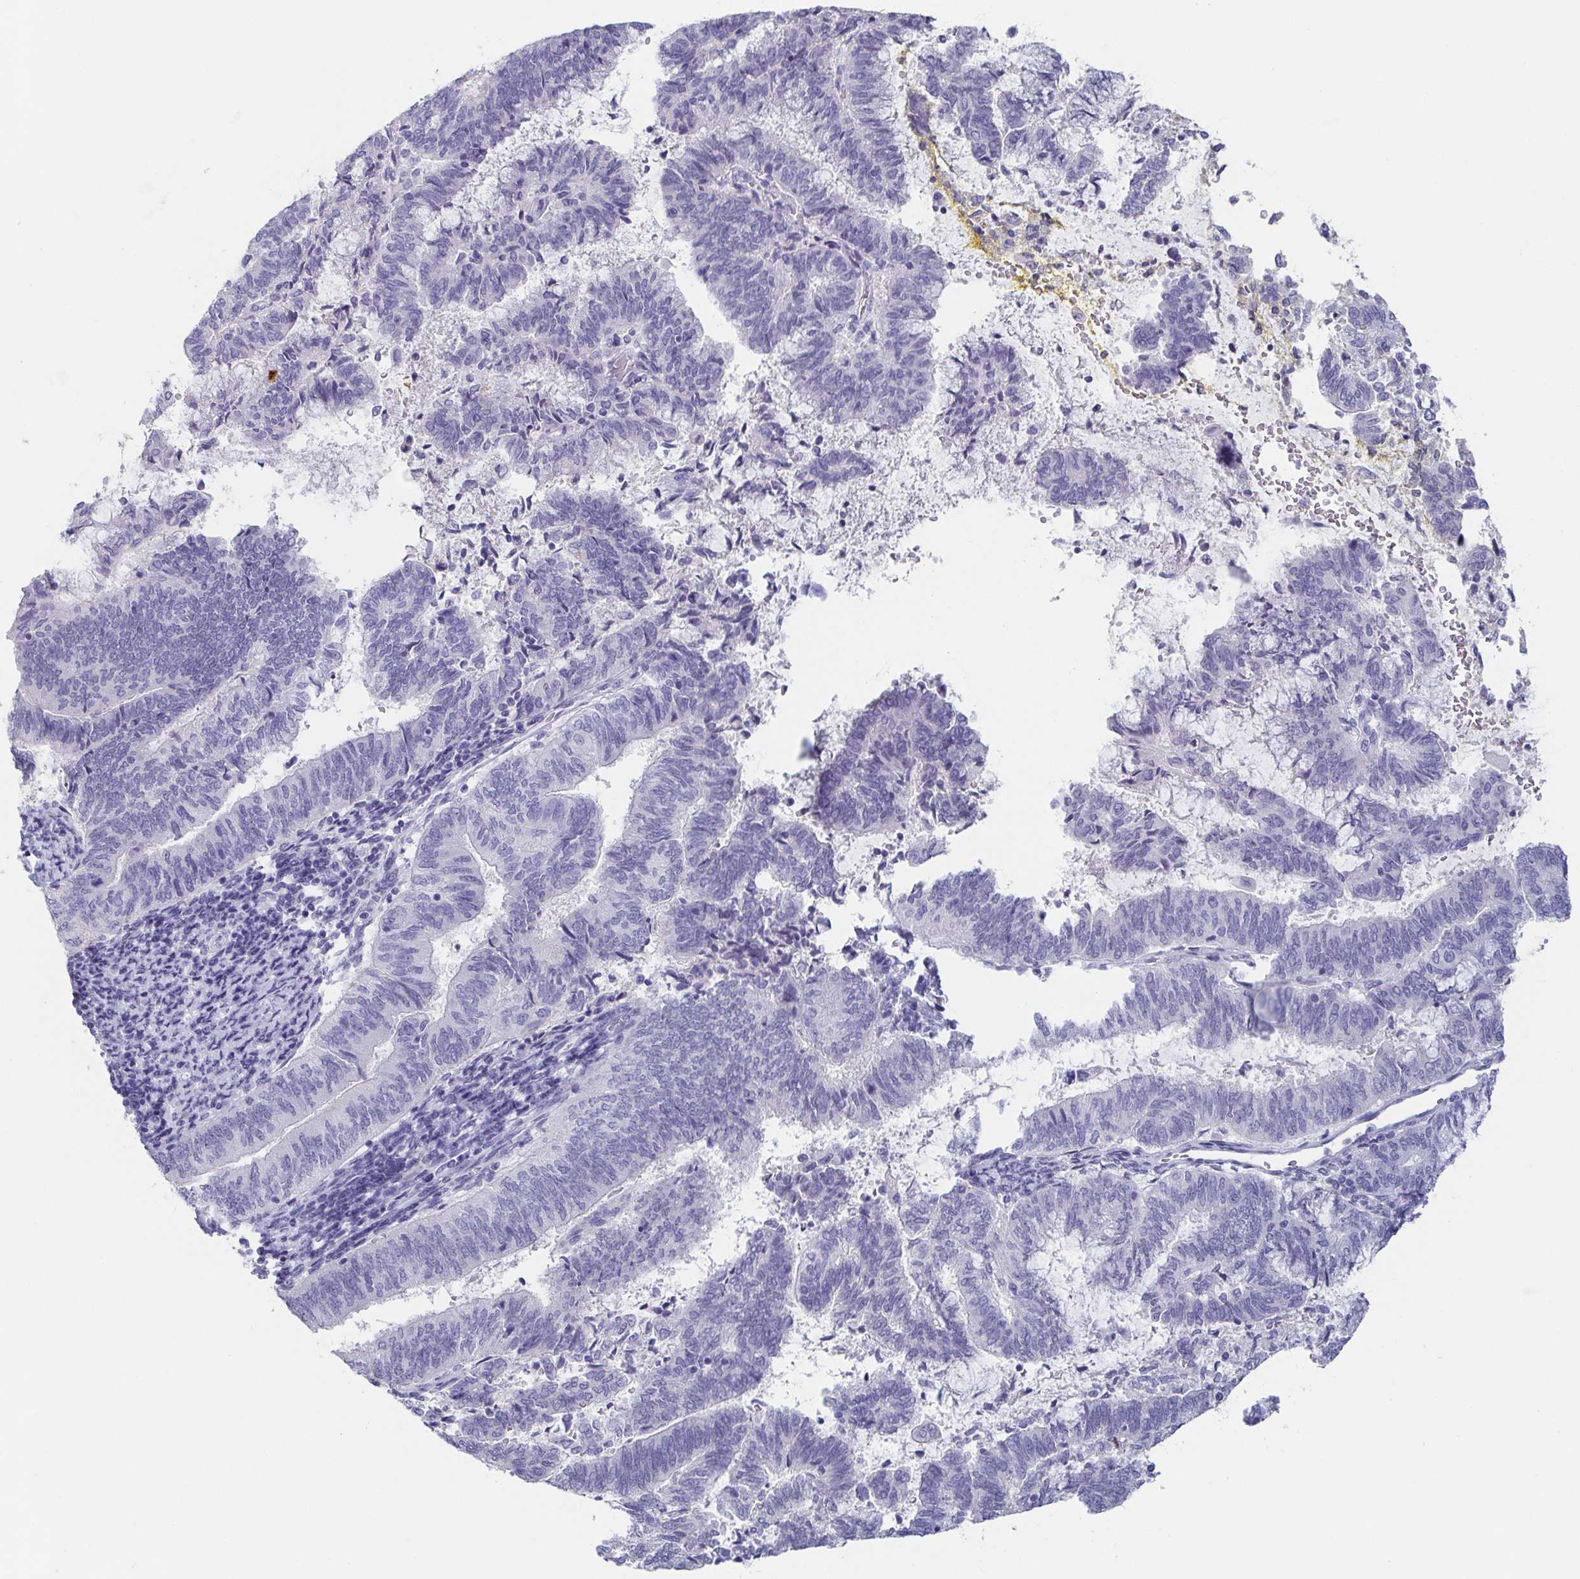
{"staining": {"intensity": "negative", "quantity": "none", "location": "none"}, "tissue": "endometrial cancer", "cell_type": "Tumor cells", "image_type": "cancer", "snomed": [{"axis": "morphology", "description": "Adenocarcinoma, NOS"}, {"axis": "topography", "description": "Endometrium"}], "caption": "DAB (3,3'-diaminobenzidine) immunohistochemical staining of human endometrial adenocarcinoma demonstrates no significant expression in tumor cells. Nuclei are stained in blue.", "gene": "ITLN1", "patient": {"sex": "female", "age": 65}}